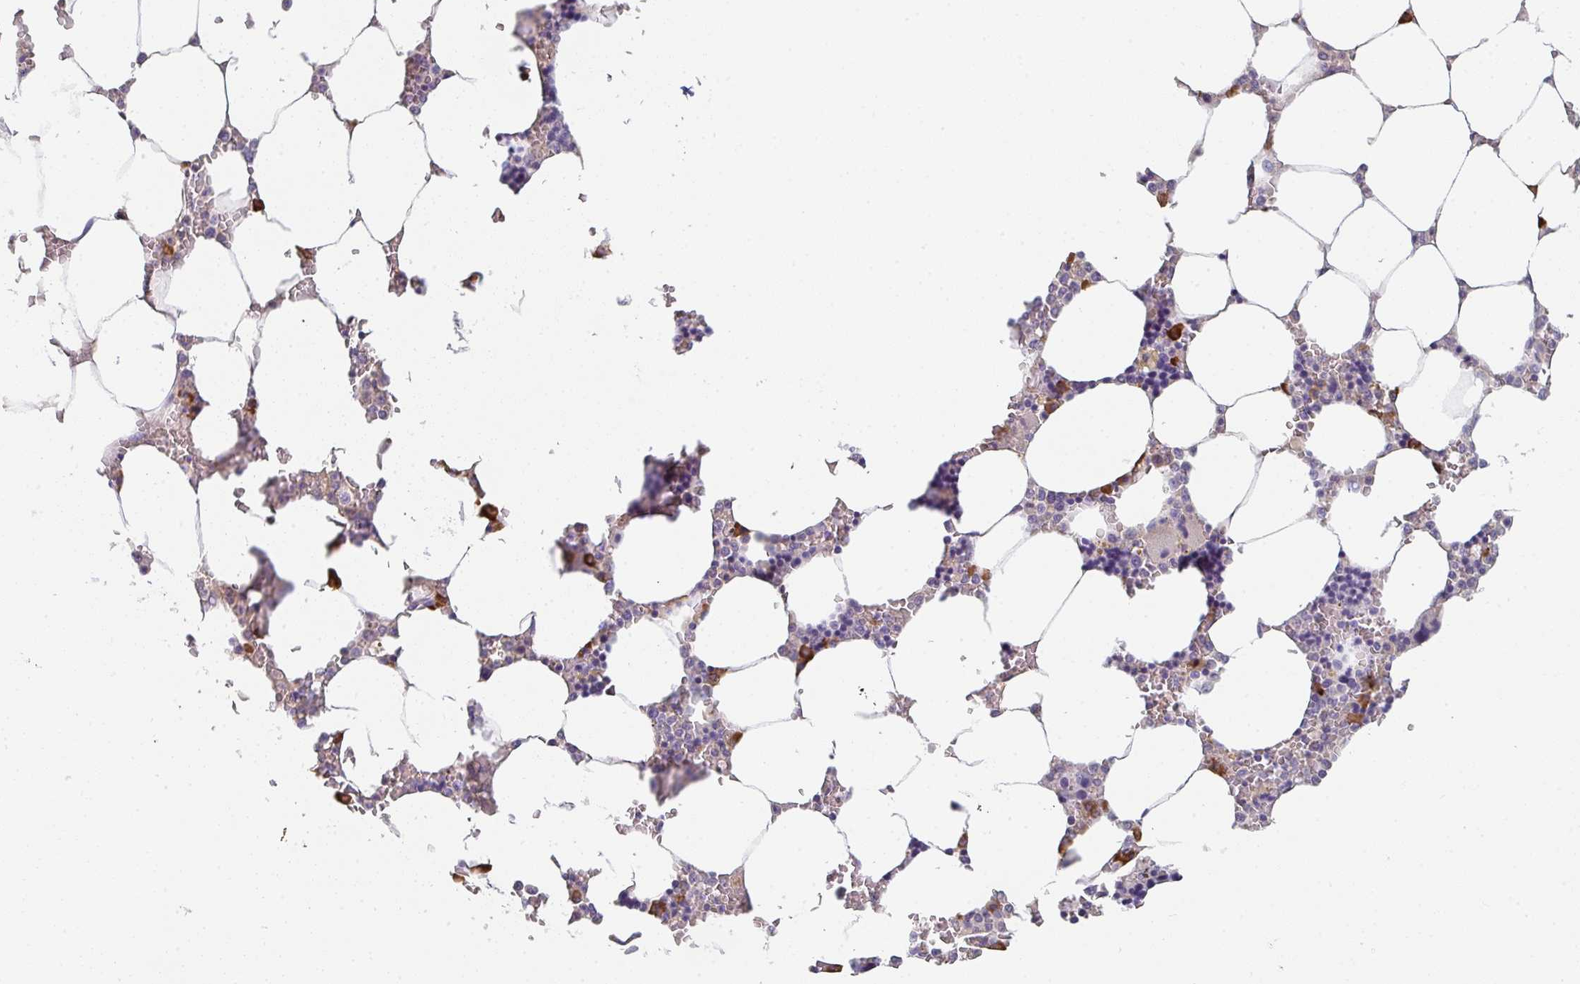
{"staining": {"intensity": "strong", "quantity": "<25%", "location": "cytoplasmic/membranous"}, "tissue": "bone marrow", "cell_type": "Hematopoietic cells", "image_type": "normal", "snomed": [{"axis": "morphology", "description": "Normal tissue, NOS"}, {"axis": "topography", "description": "Bone marrow"}], "caption": "A brown stain highlights strong cytoplasmic/membranous staining of a protein in hematopoietic cells of unremarkable human bone marrow.", "gene": "ZNF215", "patient": {"sex": "male", "age": 64}}